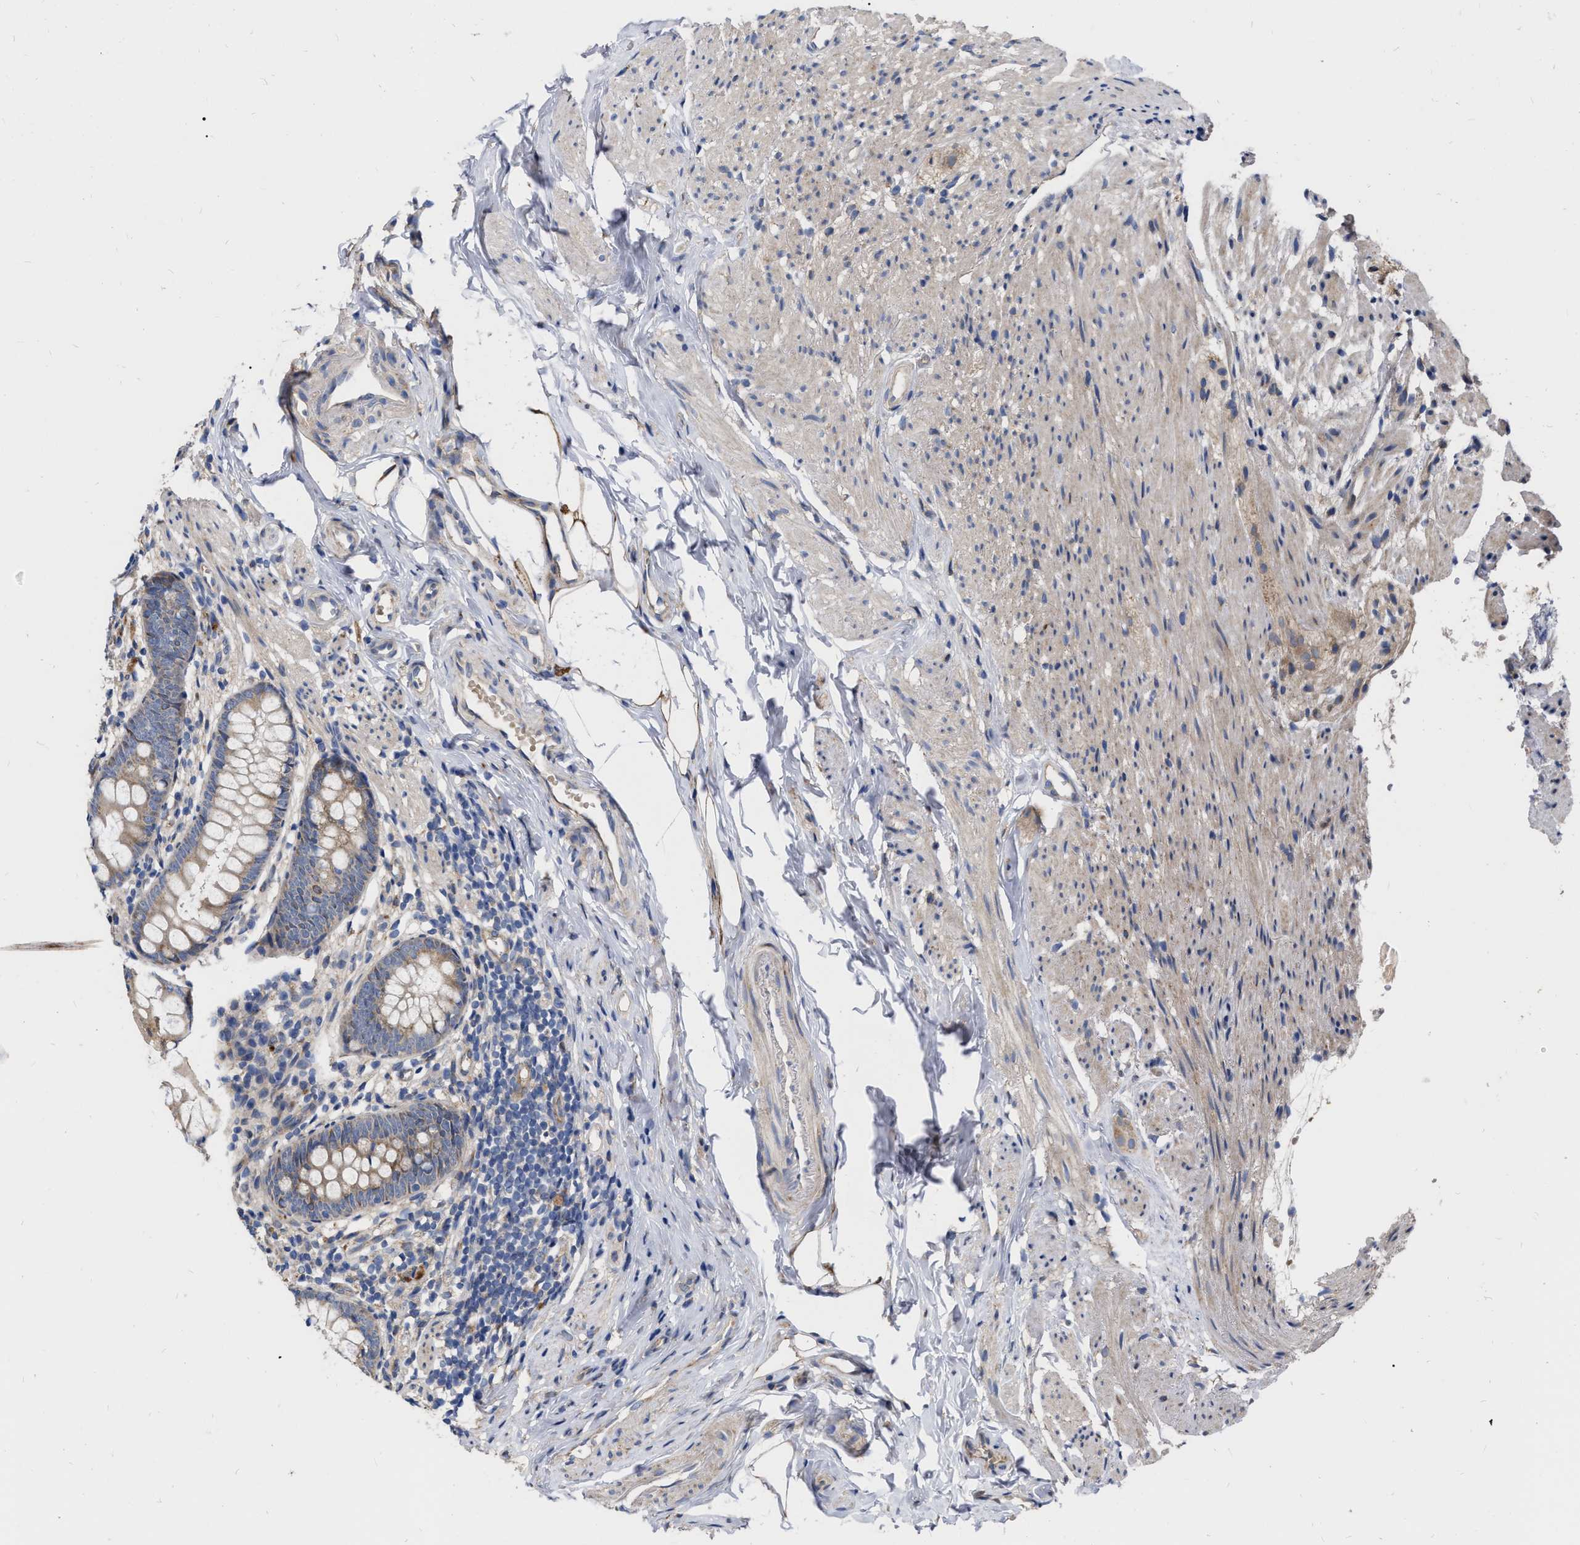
{"staining": {"intensity": "weak", "quantity": ">75%", "location": "cytoplasmic/membranous"}, "tissue": "appendix", "cell_type": "Glandular cells", "image_type": "normal", "snomed": [{"axis": "morphology", "description": "Normal tissue, NOS"}, {"axis": "topography", "description": "Appendix"}], "caption": "Immunohistochemistry (IHC) image of benign appendix: appendix stained using immunohistochemistry (IHC) exhibits low levels of weak protein expression localized specifically in the cytoplasmic/membranous of glandular cells, appearing as a cytoplasmic/membranous brown color.", "gene": "MLST8", "patient": {"sex": "female", "age": 77}}